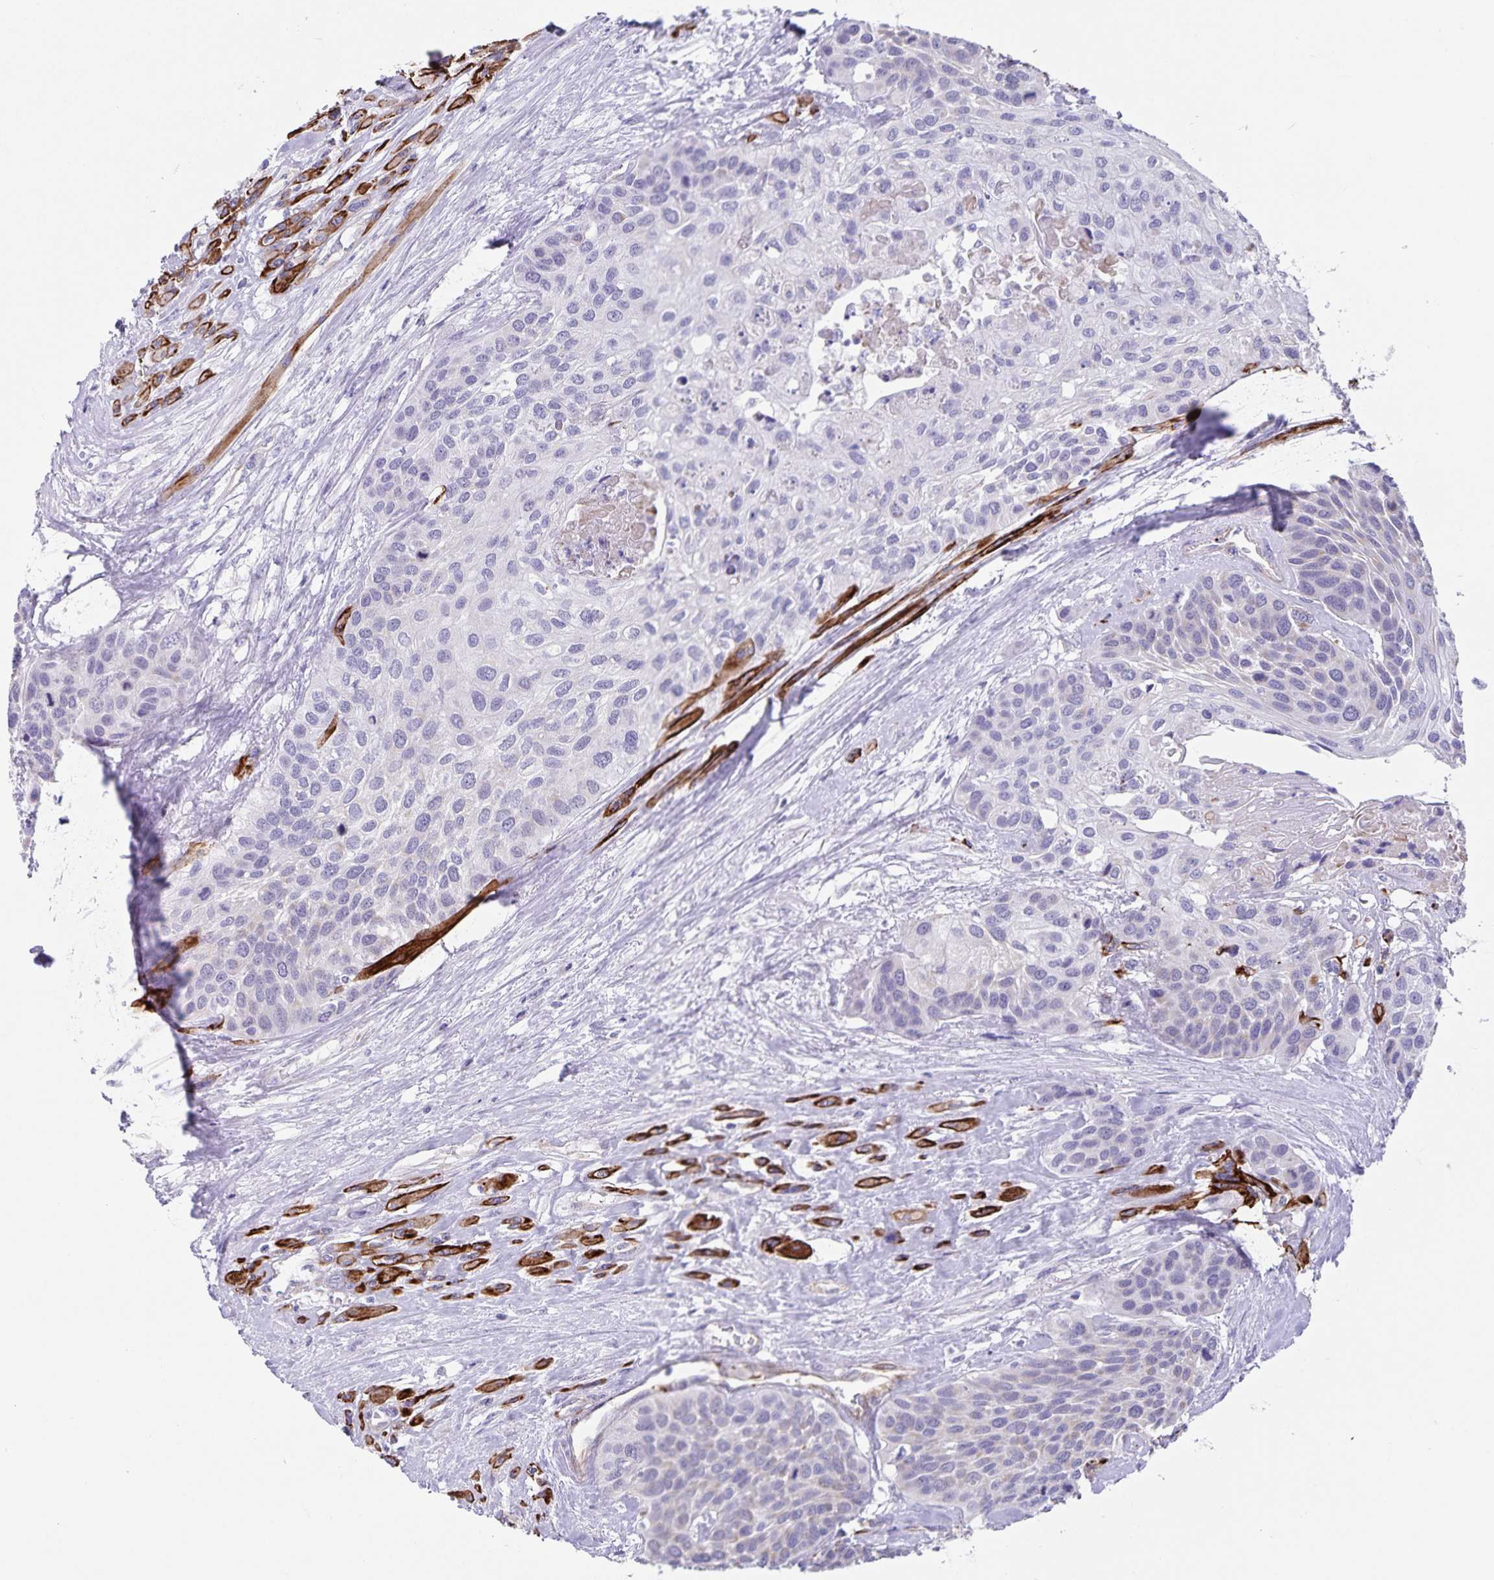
{"staining": {"intensity": "negative", "quantity": "none", "location": "none"}, "tissue": "head and neck cancer", "cell_type": "Tumor cells", "image_type": "cancer", "snomed": [{"axis": "morphology", "description": "Squamous cell carcinoma, NOS"}, {"axis": "topography", "description": "Head-Neck"}], "caption": "Tumor cells show no significant expression in head and neck cancer (squamous cell carcinoma).", "gene": "SYNM", "patient": {"sex": "female", "age": 50}}